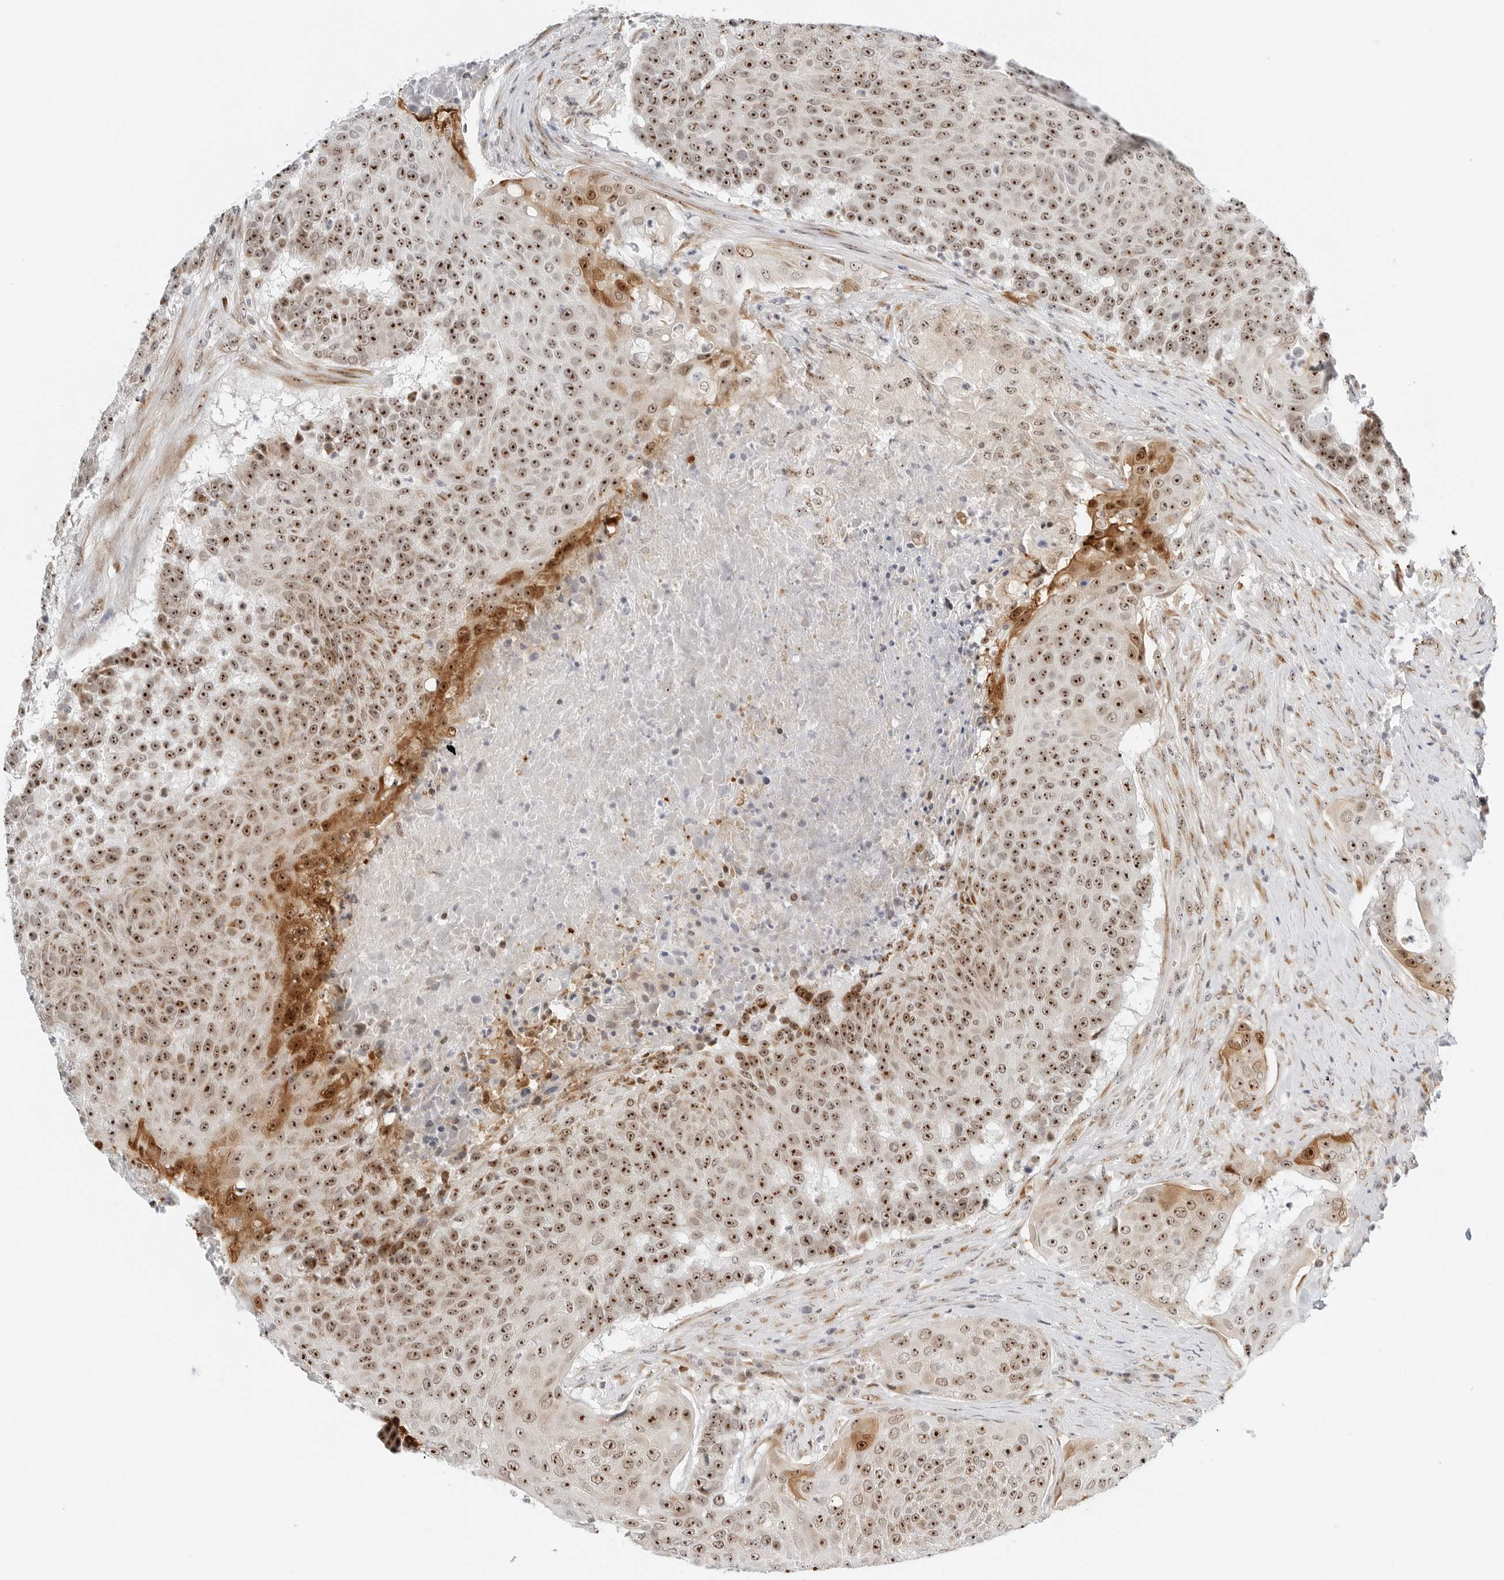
{"staining": {"intensity": "strong", "quantity": ">75%", "location": "cytoplasmic/membranous,nuclear"}, "tissue": "urothelial cancer", "cell_type": "Tumor cells", "image_type": "cancer", "snomed": [{"axis": "morphology", "description": "Urothelial carcinoma, High grade"}, {"axis": "topography", "description": "Urinary bladder"}], "caption": "The histopathology image demonstrates a brown stain indicating the presence of a protein in the cytoplasmic/membranous and nuclear of tumor cells in high-grade urothelial carcinoma.", "gene": "RIMKLA", "patient": {"sex": "female", "age": 63}}